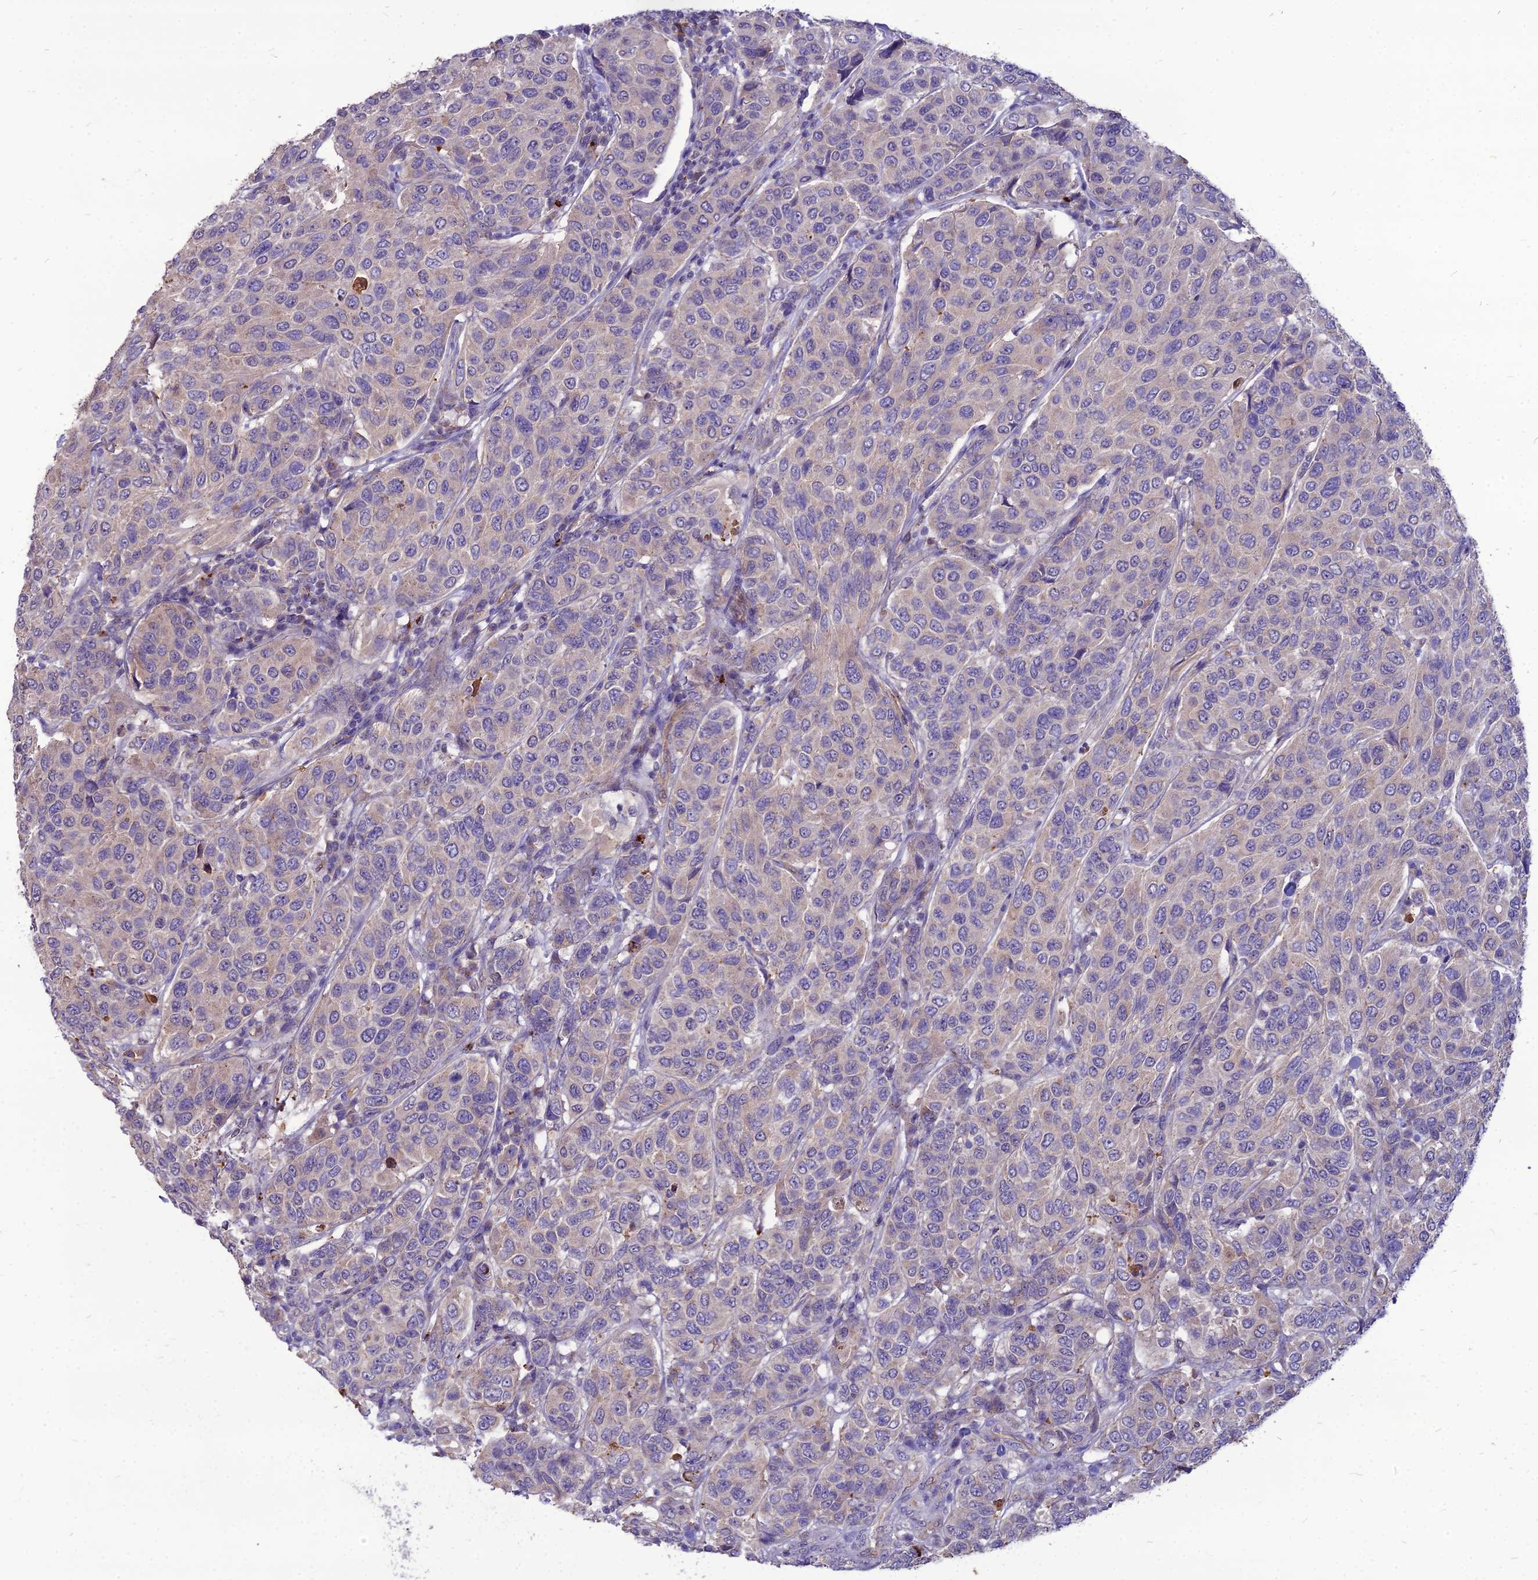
{"staining": {"intensity": "negative", "quantity": "none", "location": "none"}, "tissue": "breast cancer", "cell_type": "Tumor cells", "image_type": "cancer", "snomed": [{"axis": "morphology", "description": "Duct carcinoma"}, {"axis": "topography", "description": "Breast"}], "caption": "DAB (3,3'-diaminobenzidine) immunohistochemical staining of human intraductal carcinoma (breast) displays no significant expression in tumor cells. Nuclei are stained in blue.", "gene": "PCED1B", "patient": {"sex": "female", "age": 55}}